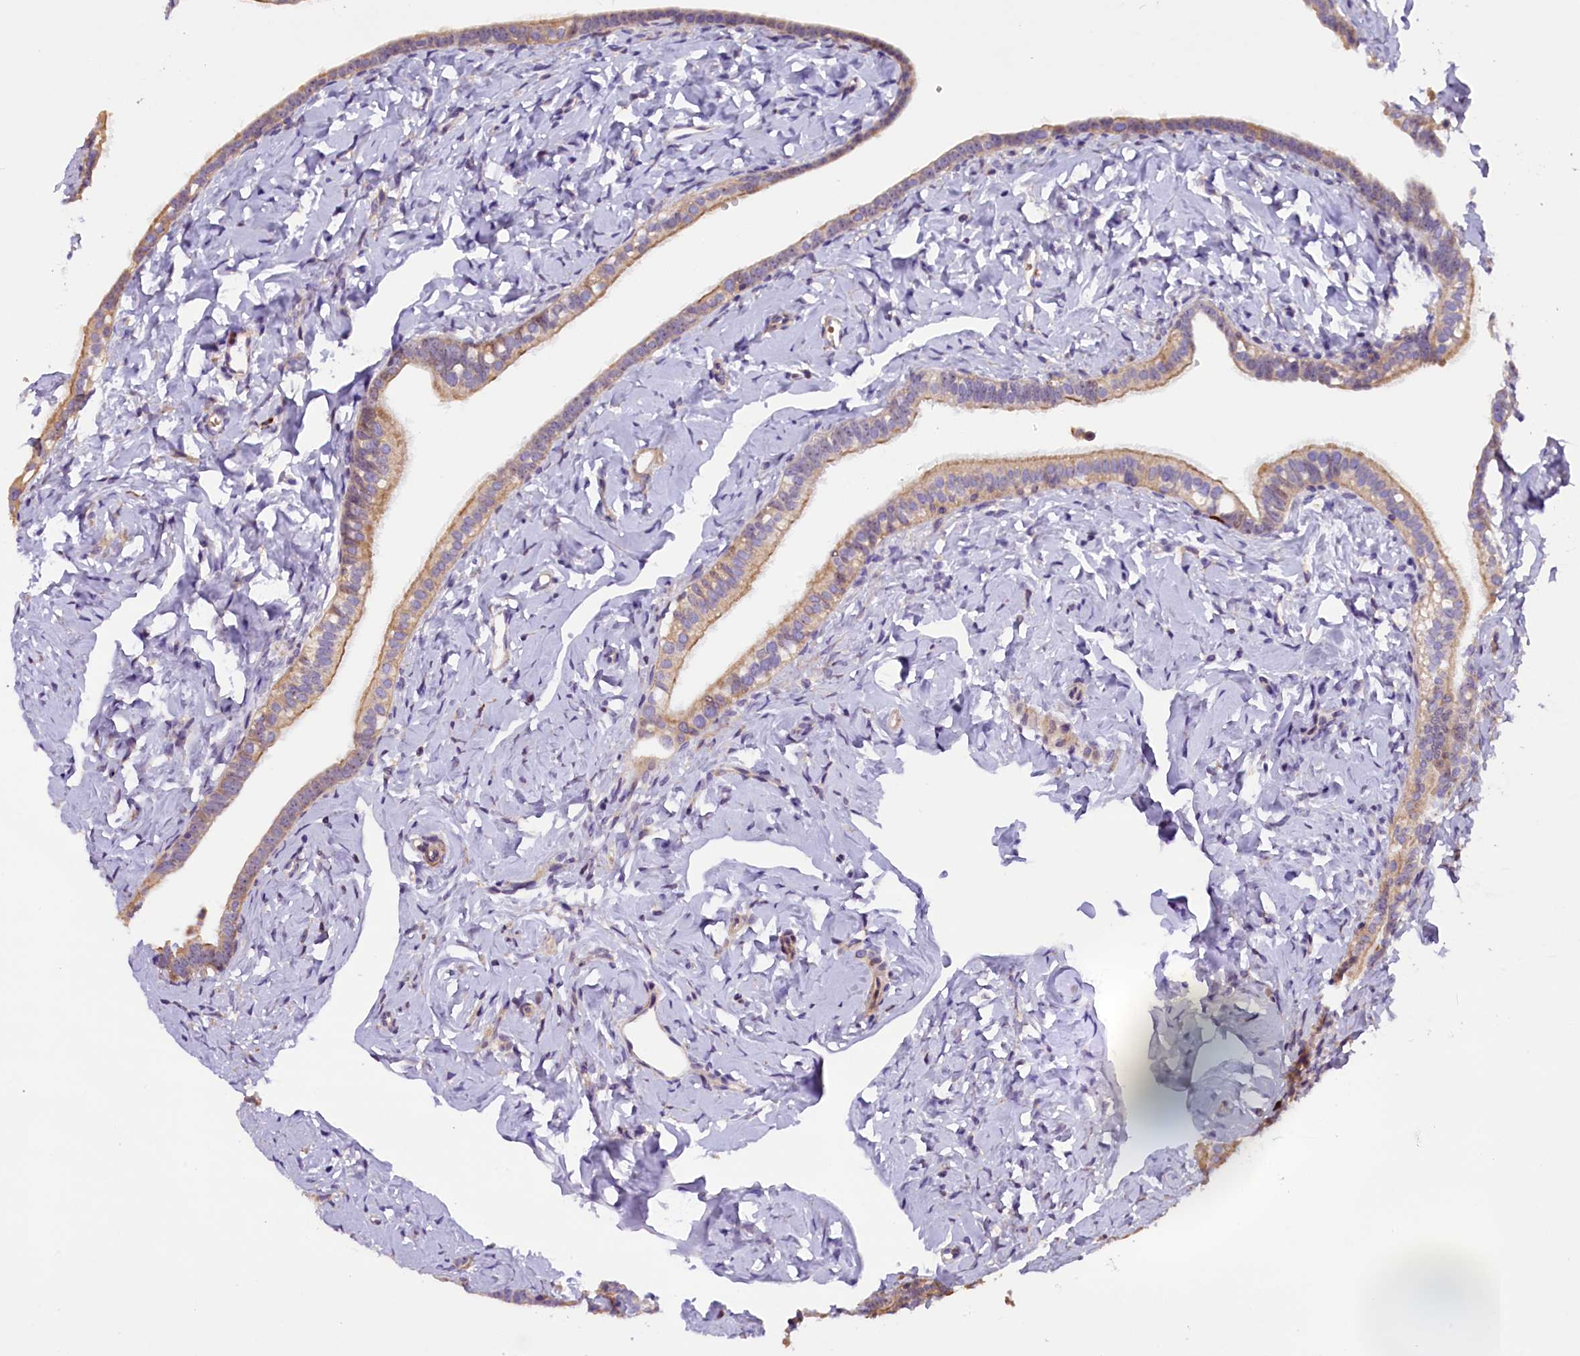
{"staining": {"intensity": "moderate", "quantity": ">75%", "location": "cytoplasmic/membranous,nuclear"}, "tissue": "fallopian tube", "cell_type": "Glandular cells", "image_type": "normal", "snomed": [{"axis": "morphology", "description": "Normal tissue, NOS"}, {"axis": "topography", "description": "Fallopian tube"}], "caption": "Moderate cytoplasmic/membranous,nuclear staining is appreciated in approximately >75% of glandular cells in normal fallopian tube. (IHC, brightfield microscopy, high magnification).", "gene": "FRY", "patient": {"sex": "female", "age": 66}}